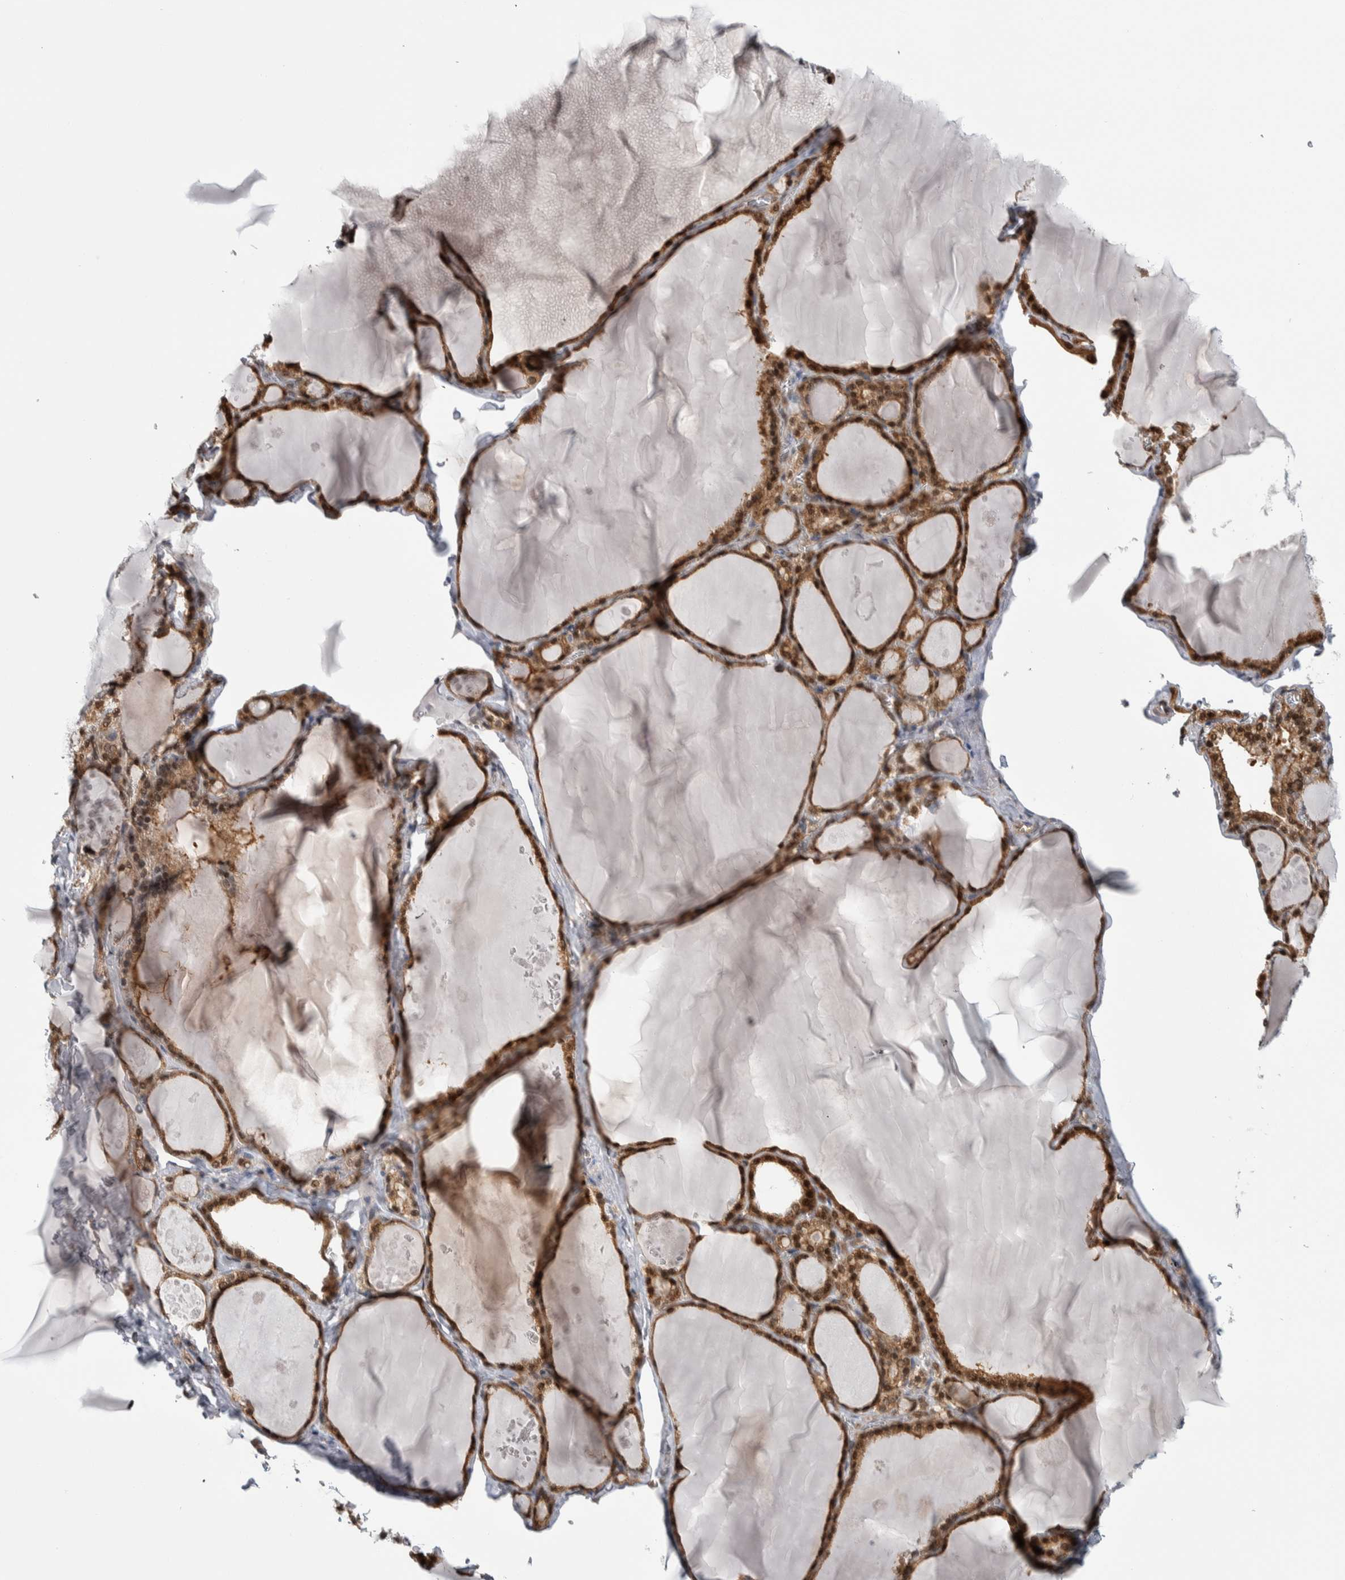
{"staining": {"intensity": "strong", "quantity": ">75%", "location": "cytoplasmic/membranous,nuclear"}, "tissue": "thyroid gland", "cell_type": "Glandular cells", "image_type": "normal", "snomed": [{"axis": "morphology", "description": "Normal tissue, NOS"}, {"axis": "topography", "description": "Thyroid gland"}], "caption": "Immunohistochemical staining of unremarkable thyroid gland displays strong cytoplasmic/membranous,nuclear protein staining in about >75% of glandular cells. (Brightfield microscopy of DAB IHC at high magnification).", "gene": "PTPA", "patient": {"sex": "male", "age": 56}}